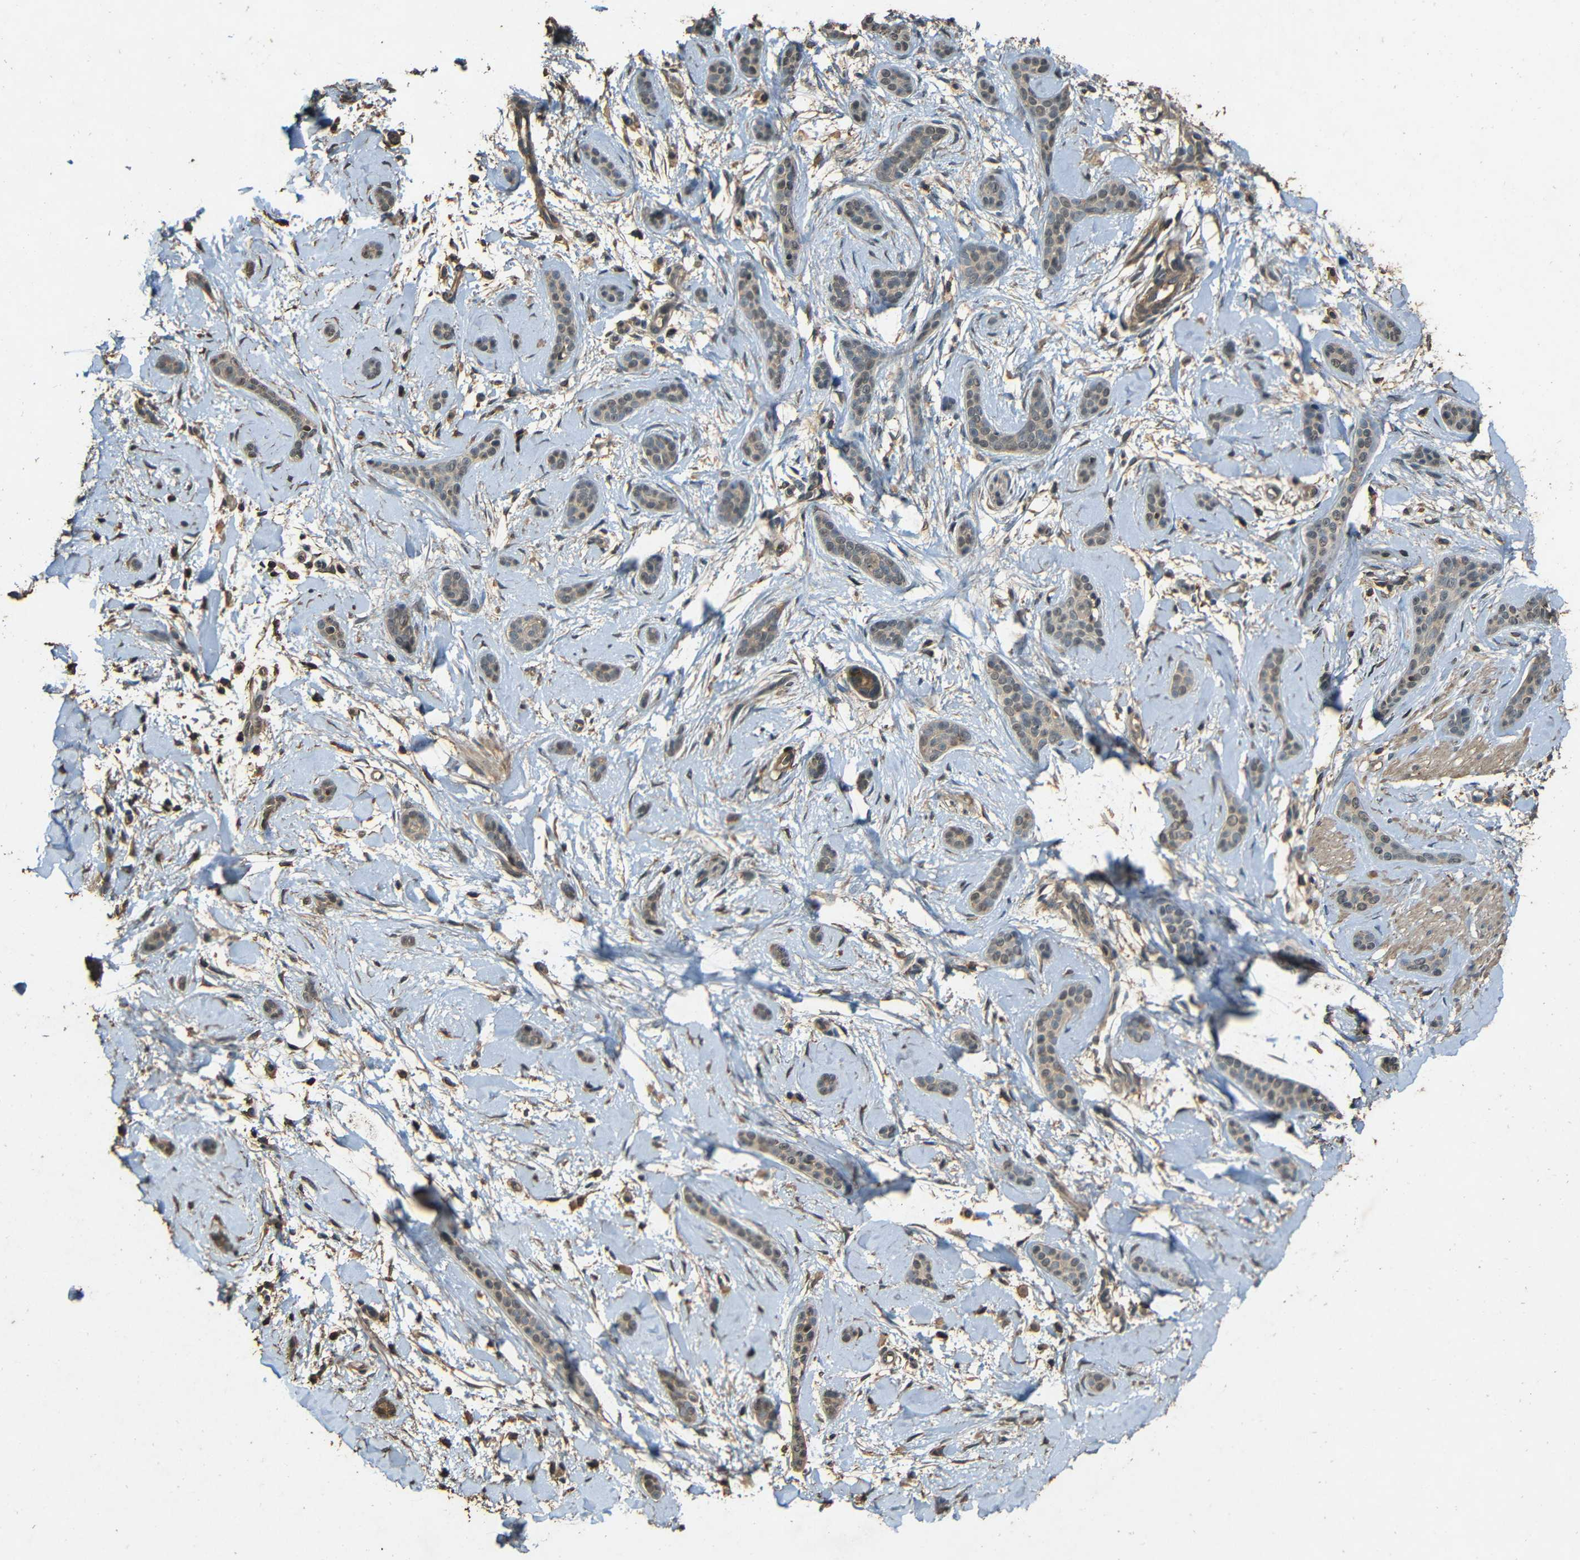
{"staining": {"intensity": "negative", "quantity": "none", "location": "none"}, "tissue": "skin cancer", "cell_type": "Tumor cells", "image_type": "cancer", "snomed": [{"axis": "morphology", "description": "Basal cell carcinoma"}, {"axis": "morphology", "description": "Adnexal tumor, benign"}, {"axis": "topography", "description": "Skin"}], "caption": "A photomicrograph of skin cancer (benign adnexal tumor) stained for a protein exhibits no brown staining in tumor cells.", "gene": "PDE5A", "patient": {"sex": "female", "age": 42}}